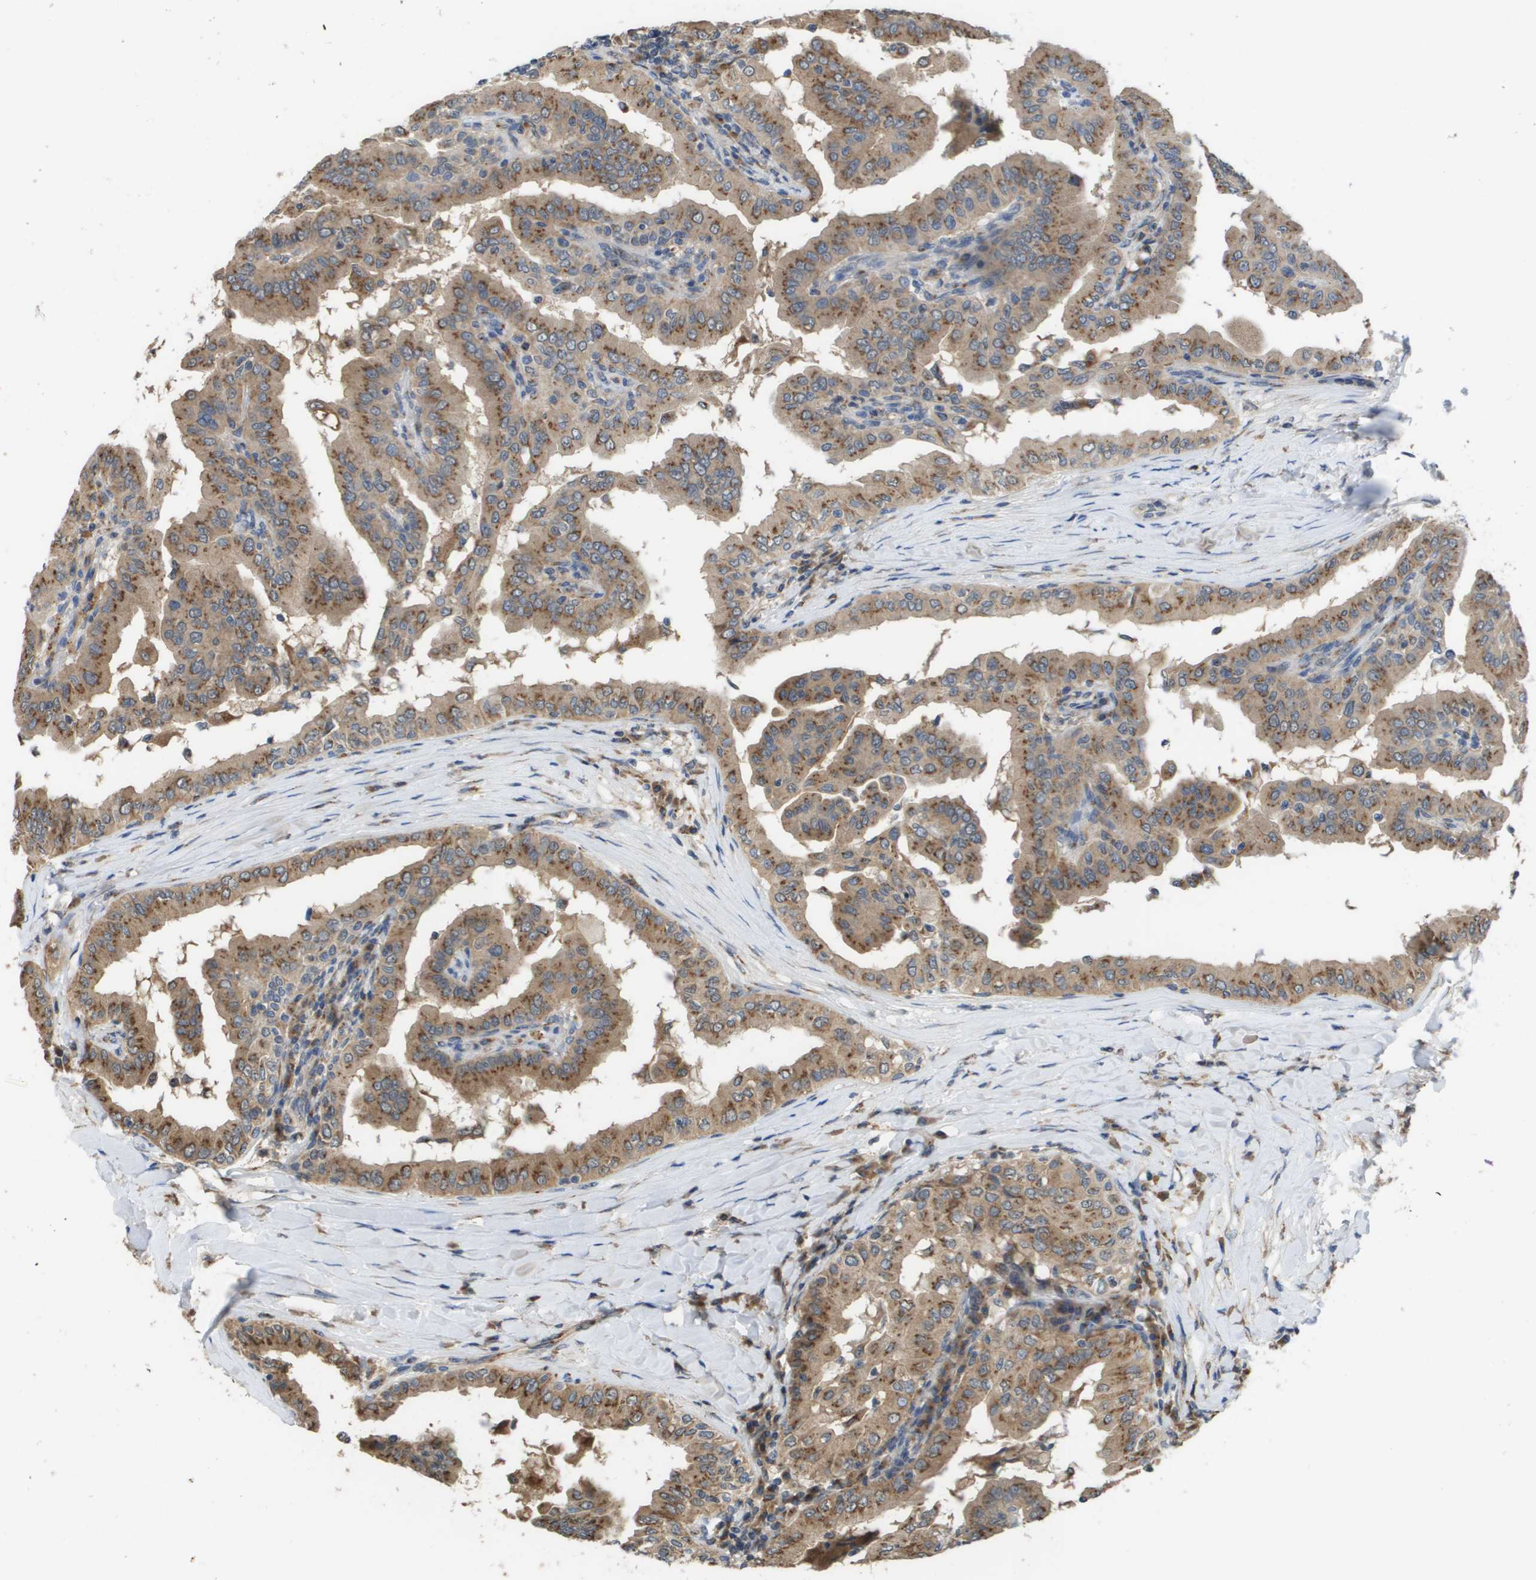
{"staining": {"intensity": "moderate", "quantity": ">75%", "location": "cytoplasmic/membranous"}, "tissue": "thyroid cancer", "cell_type": "Tumor cells", "image_type": "cancer", "snomed": [{"axis": "morphology", "description": "Papillary adenocarcinoma, NOS"}, {"axis": "topography", "description": "Thyroid gland"}], "caption": "IHC photomicrograph of thyroid papillary adenocarcinoma stained for a protein (brown), which demonstrates medium levels of moderate cytoplasmic/membranous positivity in about >75% of tumor cells.", "gene": "PCK1", "patient": {"sex": "male", "age": 33}}